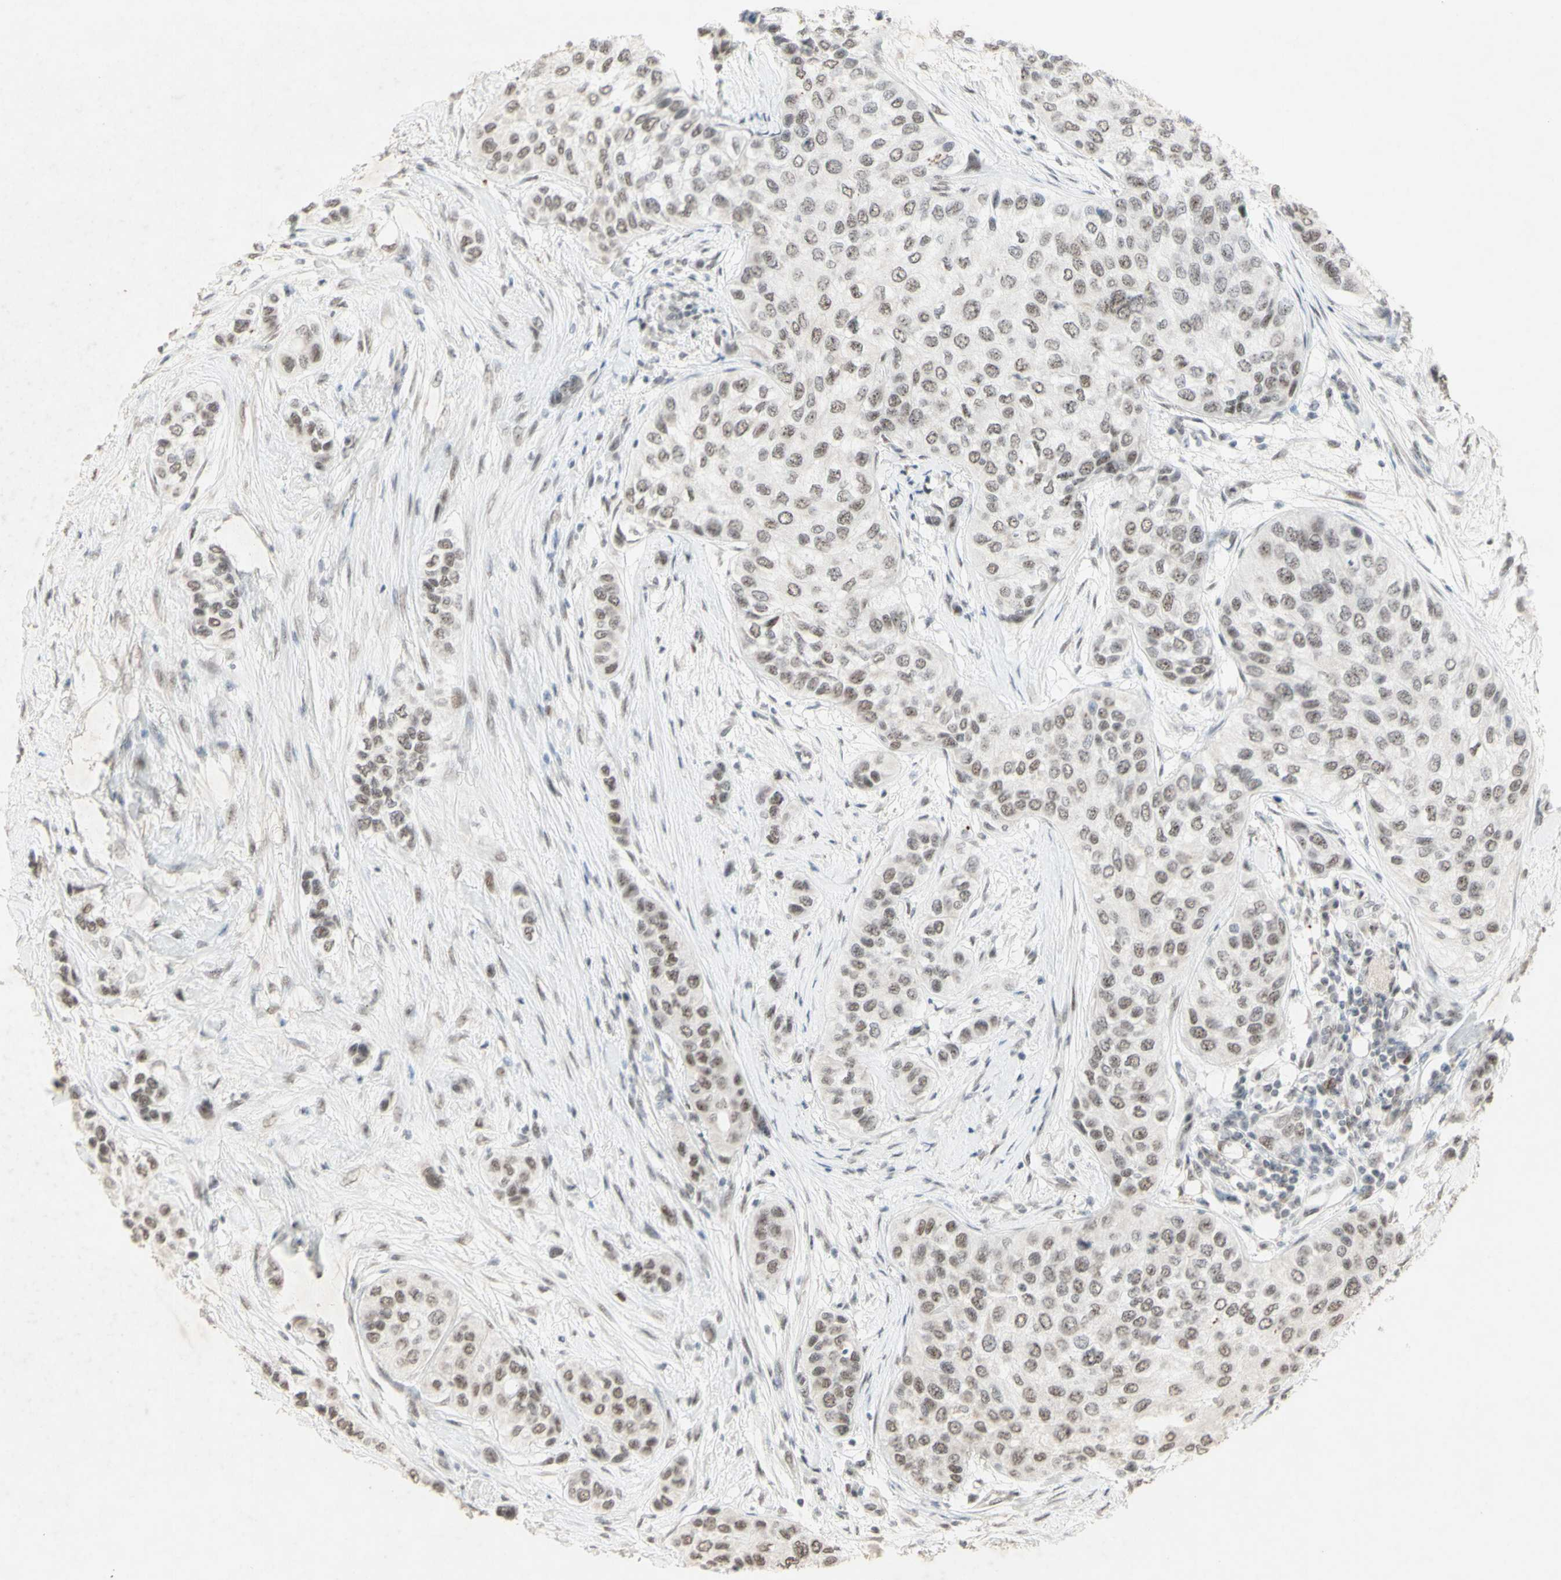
{"staining": {"intensity": "moderate", "quantity": "25%-75%", "location": "nuclear"}, "tissue": "urothelial cancer", "cell_type": "Tumor cells", "image_type": "cancer", "snomed": [{"axis": "morphology", "description": "Urothelial carcinoma, High grade"}, {"axis": "topography", "description": "Urinary bladder"}], "caption": "A brown stain shows moderate nuclear expression of a protein in urothelial cancer tumor cells.", "gene": "CENPB", "patient": {"sex": "female", "age": 56}}